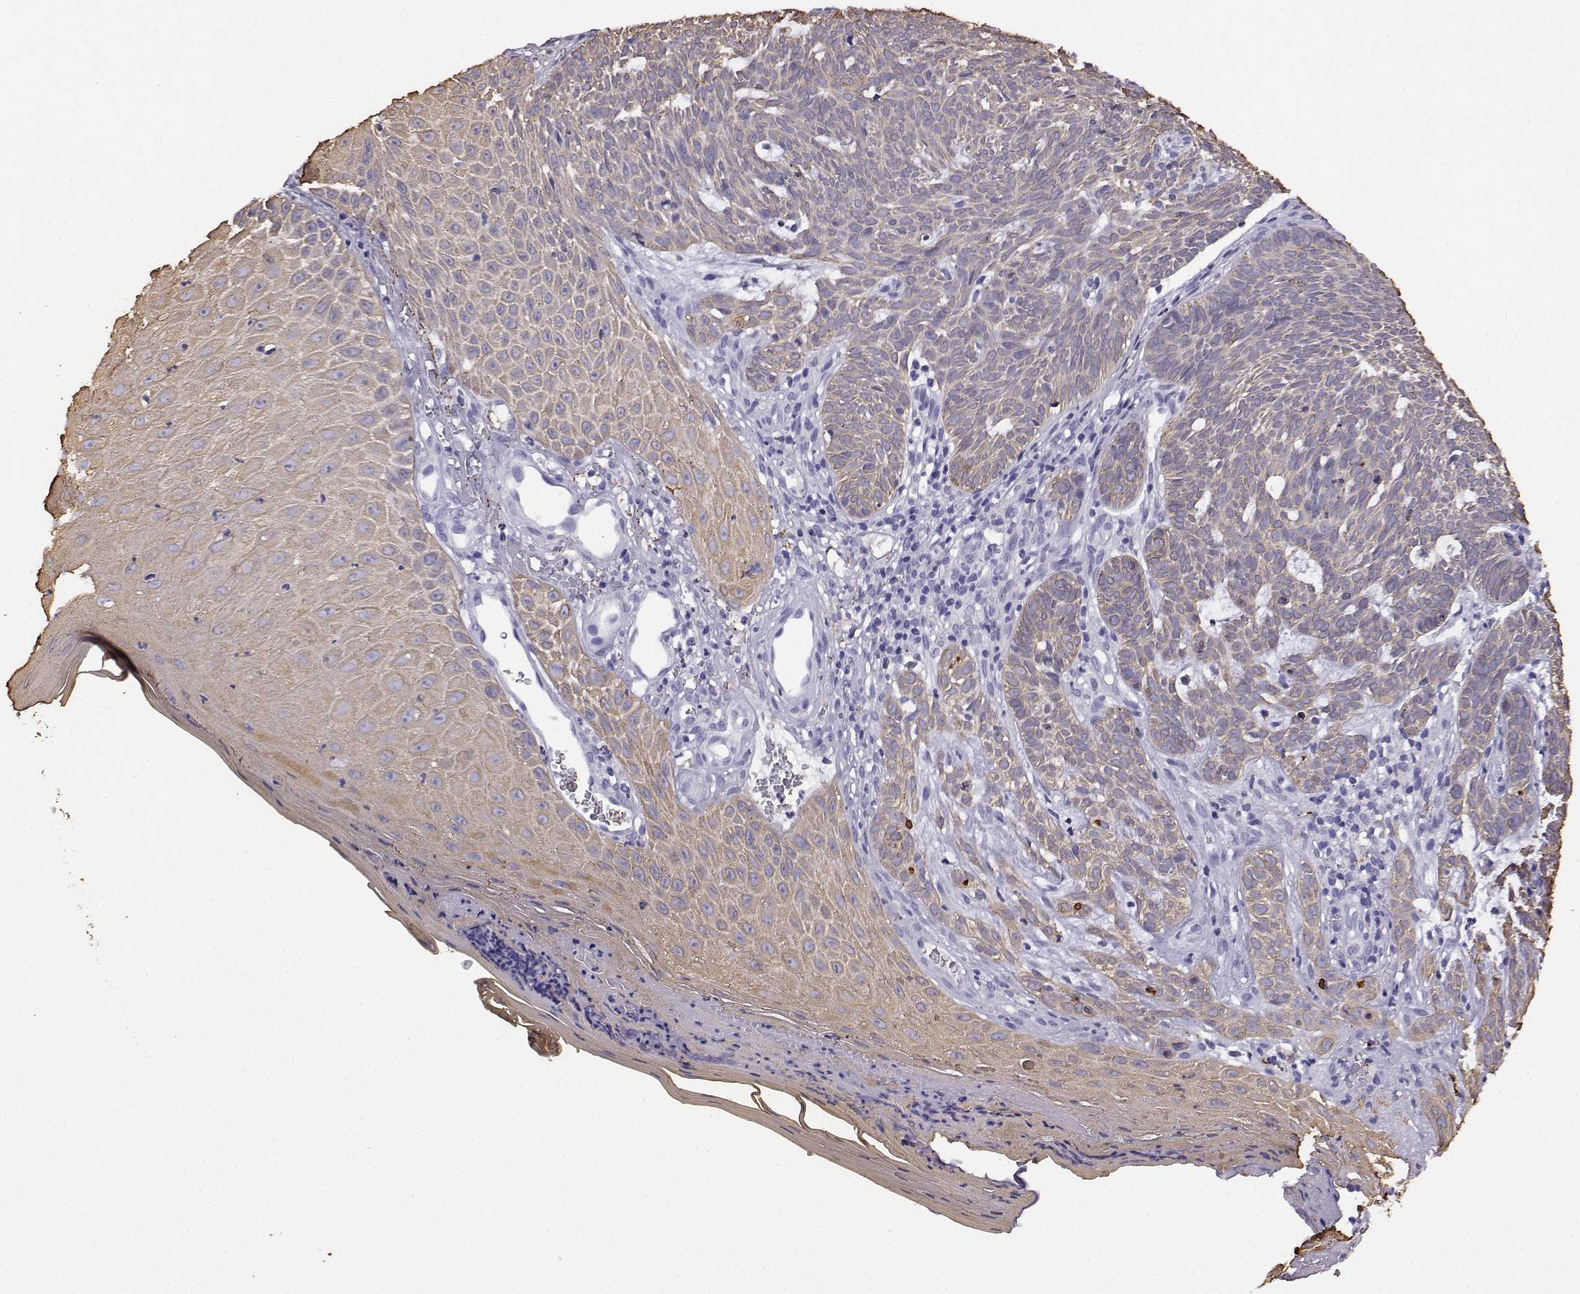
{"staining": {"intensity": "weak", "quantity": "25%-75%", "location": "cytoplasmic/membranous"}, "tissue": "skin cancer", "cell_type": "Tumor cells", "image_type": "cancer", "snomed": [{"axis": "morphology", "description": "Basal cell carcinoma"}, {"axis": "topography", "description": "Skin"}], "caption": "Tumor cells demonstrate weak cytoplasmic/membranous expression in about 25%-75% of cells in basal cell carcinoma (skin). Ihc stains the protein in brown and the nuclei are stained blue.", "gene": "AKR1B1", "patient": {"sex": "male", "age": 59}}